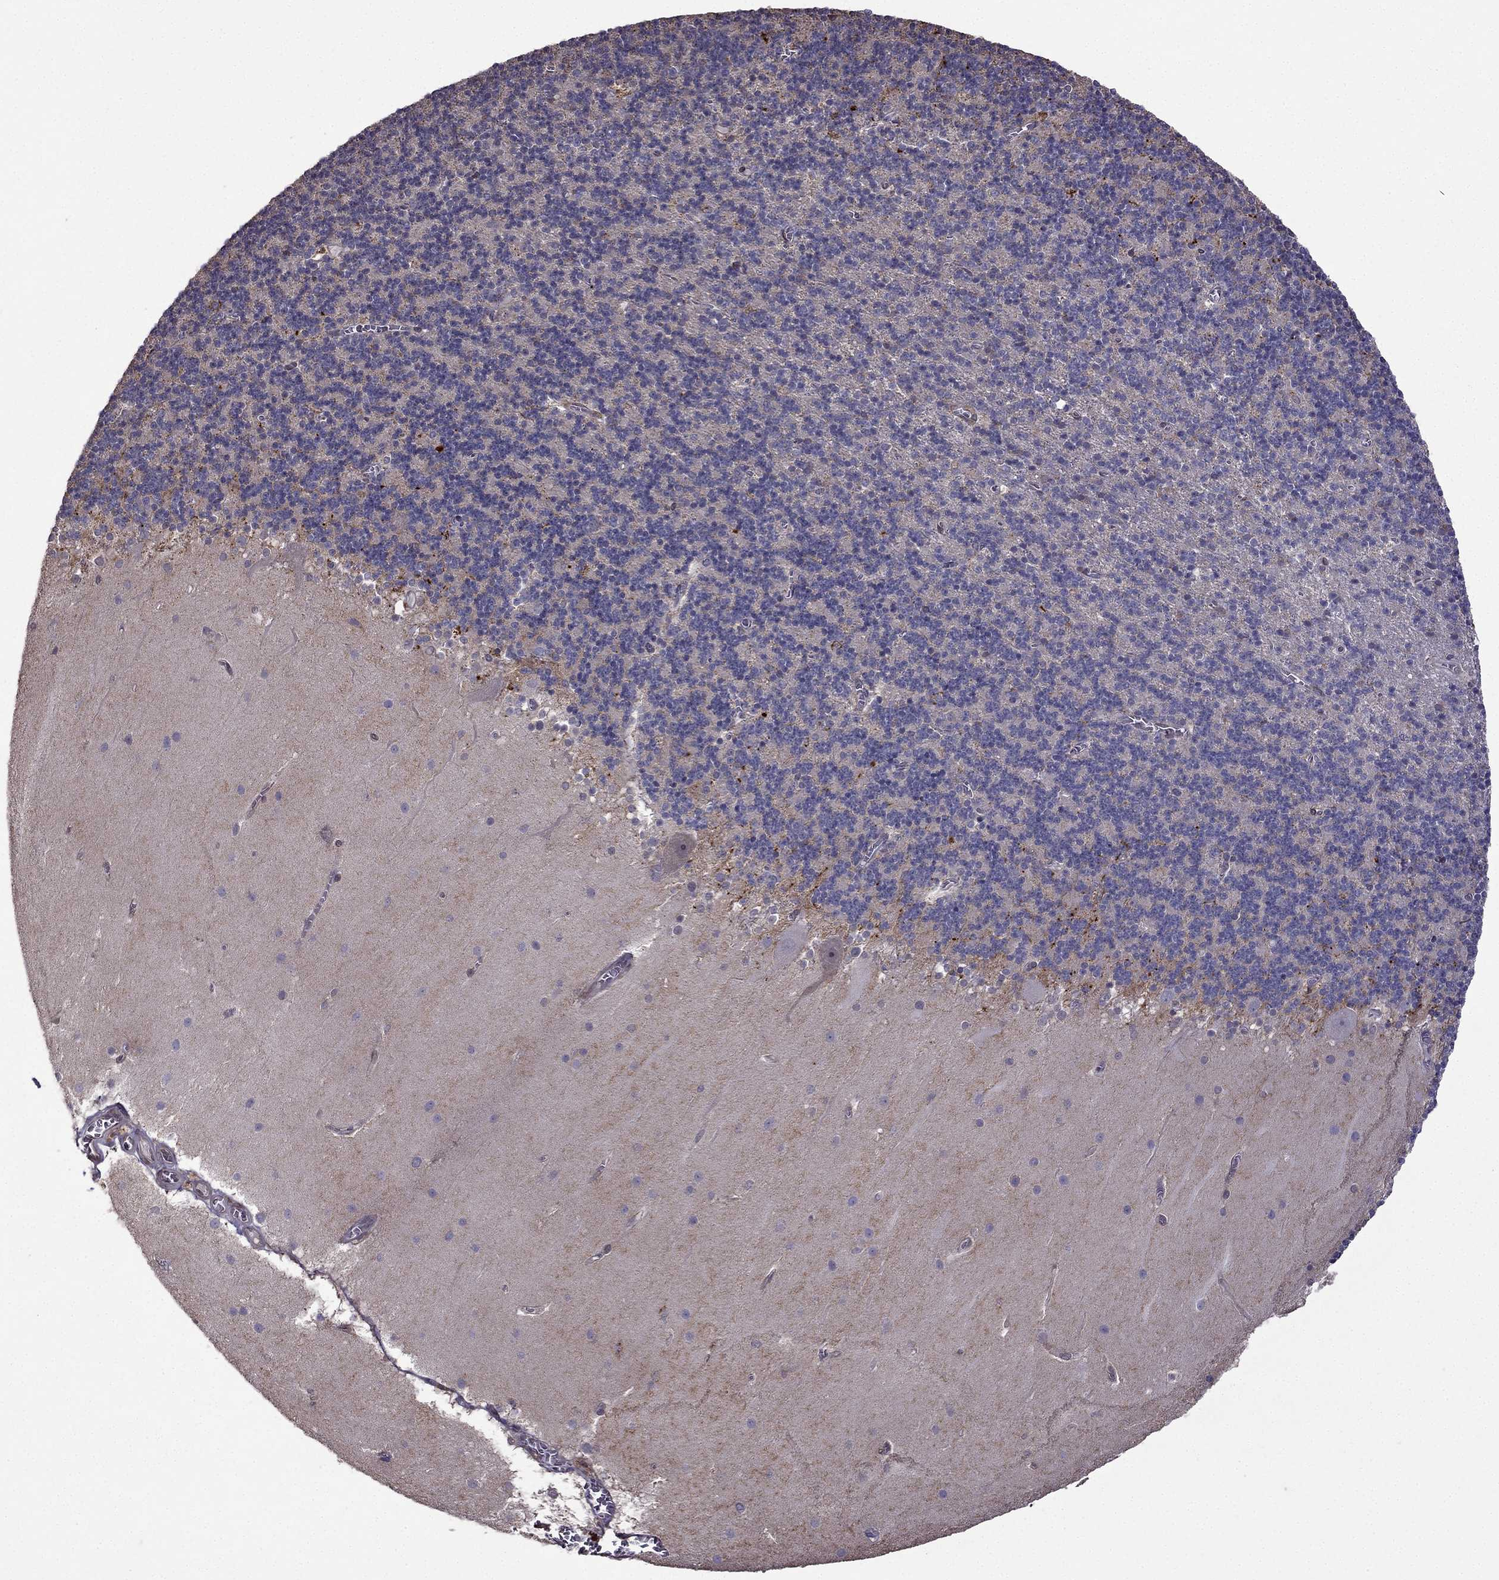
{"staining": {"intensity": "negative", "quantity": "none", "location": "none"}, "tissue": "cerebellum", "cell_type": "Cells in granular layer", "image_type": "normal", "snomed": [{"axis": "morphology", "description": "Normal tissue, NOS"}, {"axis": "topography", "description": "Cerebellum"}], "caption": "Photomicrograph shows no significant protein positivity in cells in granular layer of benign cerebellum. (DAB (3,3'-diaminobenzidine) immunohistochemistry, high magnification).", "gene": "IKBIP", "patient": {"sex": "male", "age": 70}}